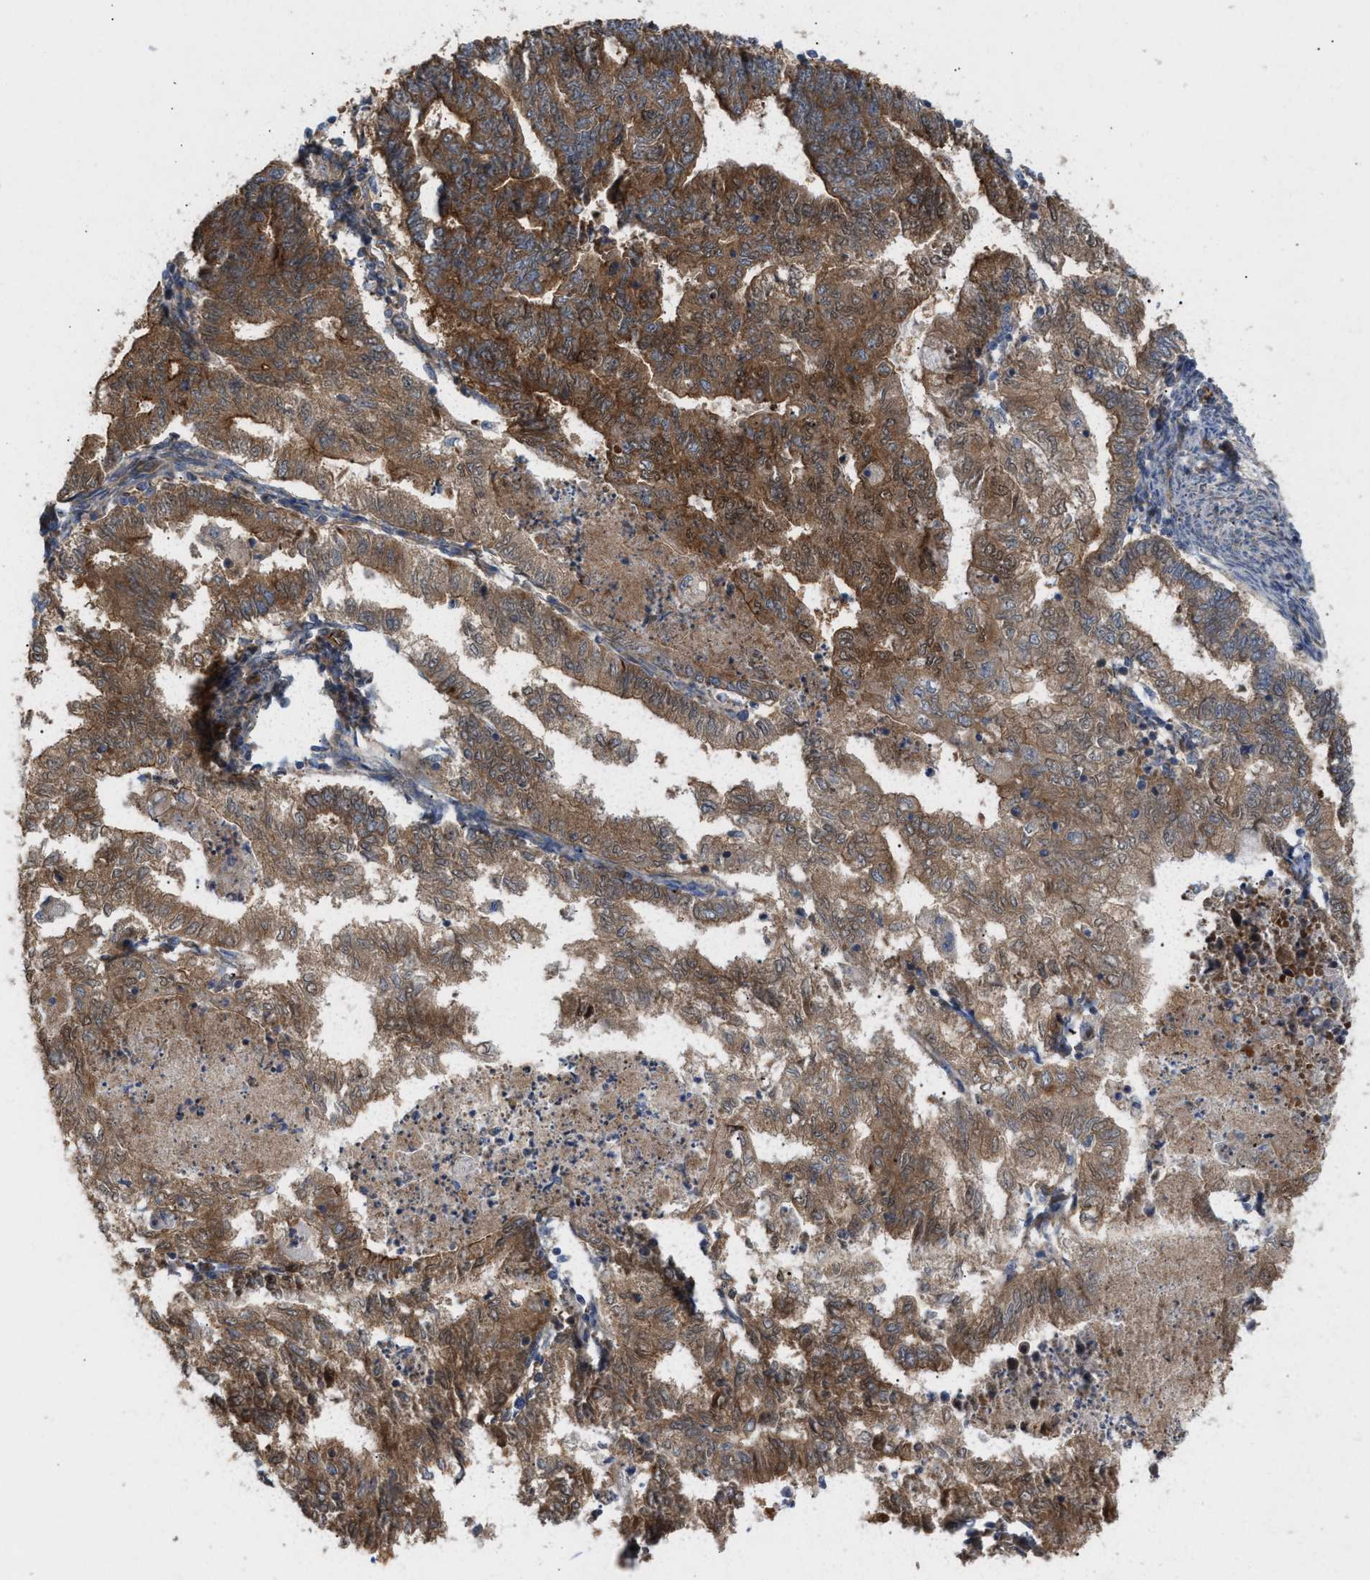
{"staining": {"intensity": "moderate", "quantity": ">75%", "location": "cytoplasmic/membranous"}, "tissue": "endometrial cancer", "cell_type": "Tumor cells", "image_type": "cancer", "snomed": [{"axis": "morphology", "description": "Polyp, NOS"}, {"axis": "morphology", "description": "Adenocarcinoma, NOS"}, {"axis": "morphology", "description": "Adenoma, NOS"}, {"axis": "topography", "description": "Endometrium"}], "caption": "Protein staining of endometrial cancer (adenocarcinoma) tissue displays moderate cytoplasmic/membranous expression in about >75% of tumor cells.", "gene": "EPS15L1", "patient": {"sex": "female", "age": 79}}